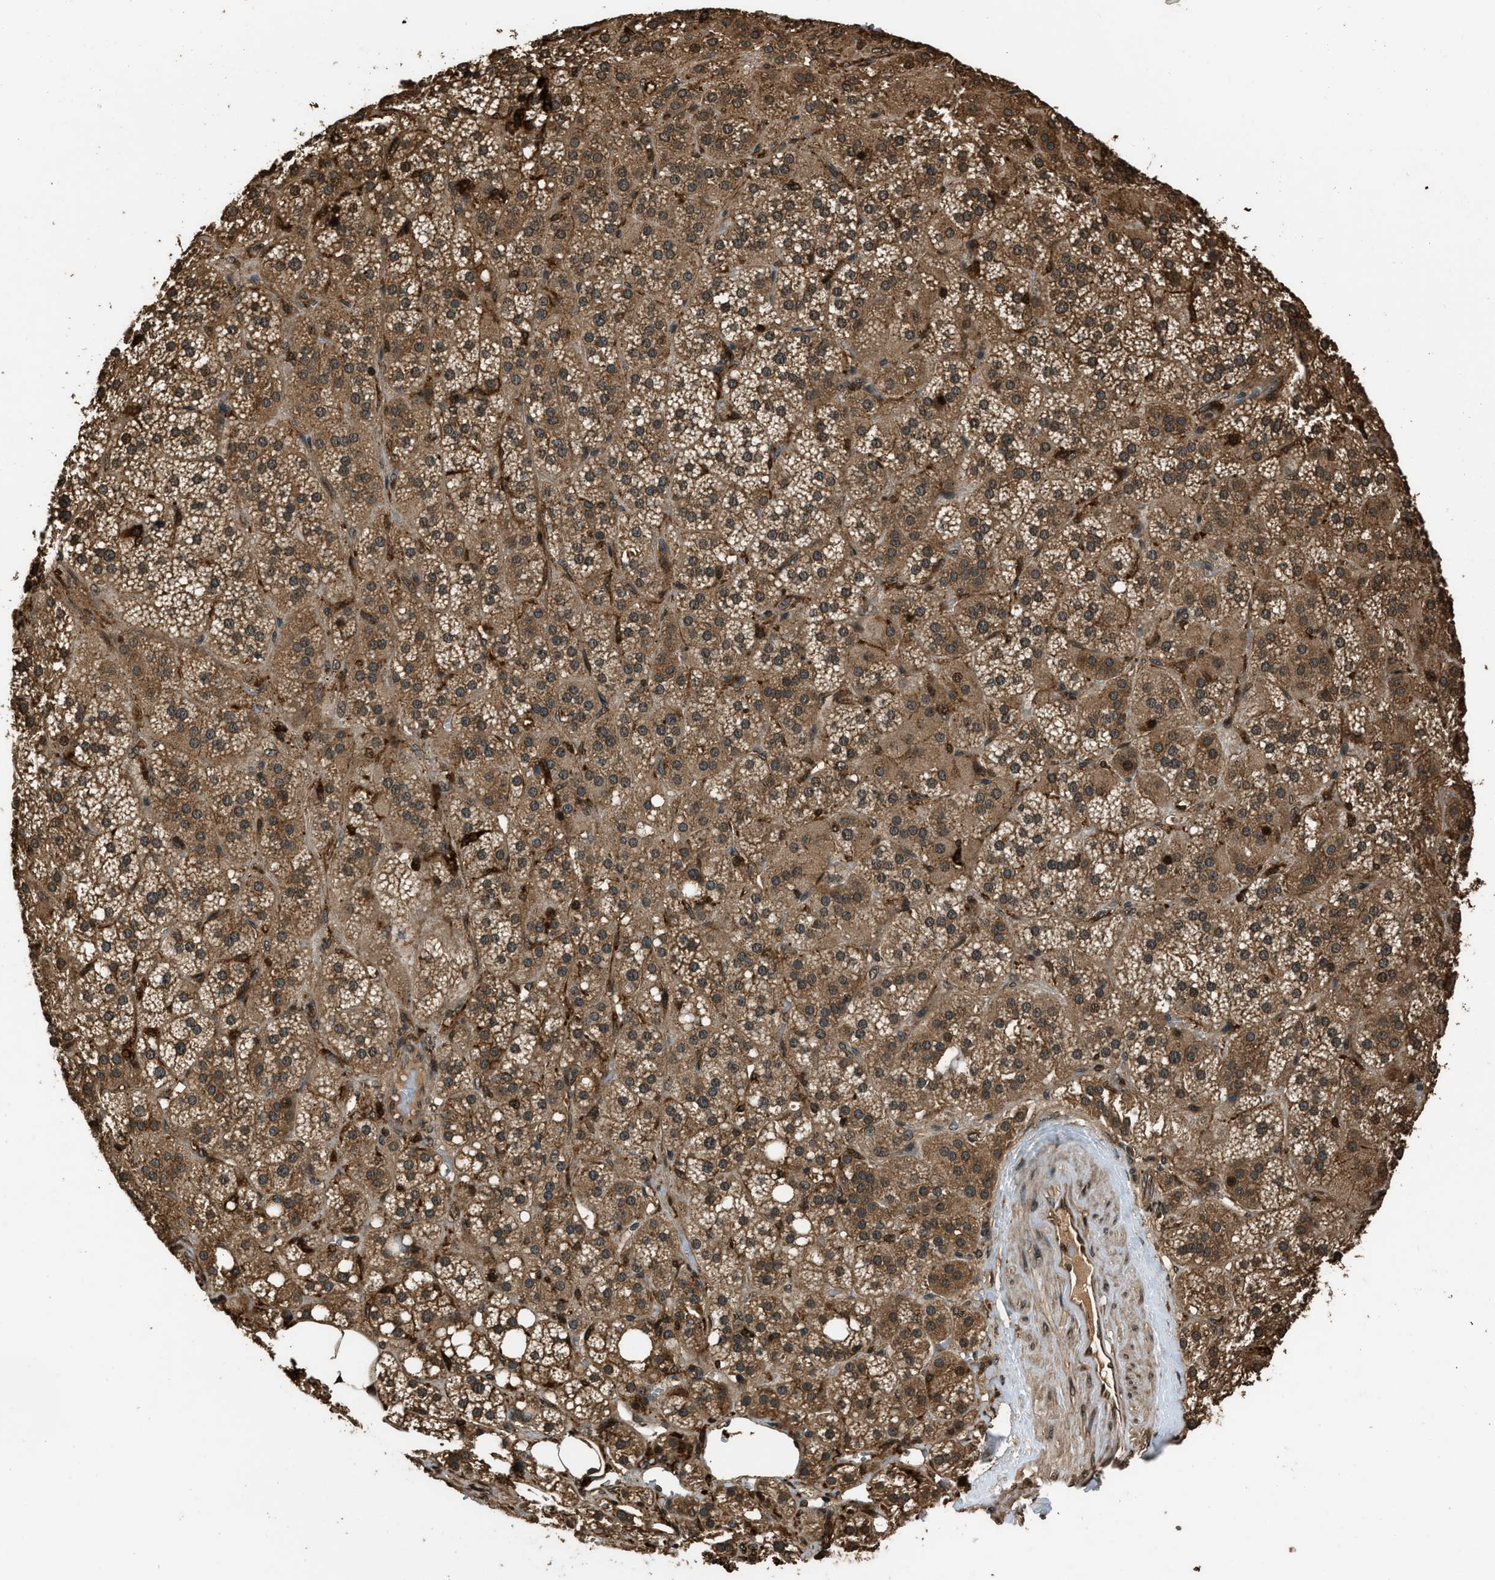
{"staining": {"intensity": "moderate", "quantity": ">75%", "location": "cytoplasmic/membranous,nuclear"}, "tissue": "adrenal gland", "cell_type": "Glandular cells", "image_type": "normal", "snomed": [{"axis": "morphology", "description": "Normal tissue, NOS"}, {"axis": "topography", "description": "Adrenal gland"}], "caption": "Immunohistochemistry (DAB (3,3'-diaminobenzidine)) staining of unremarkable human adrenal gland reveals moderate cytoplasmic/membranous,nuclear protein positivity in about >75% of glandular cells.", "gene": "RAP2A", "patient": {"sex": "female", "age": 59}}